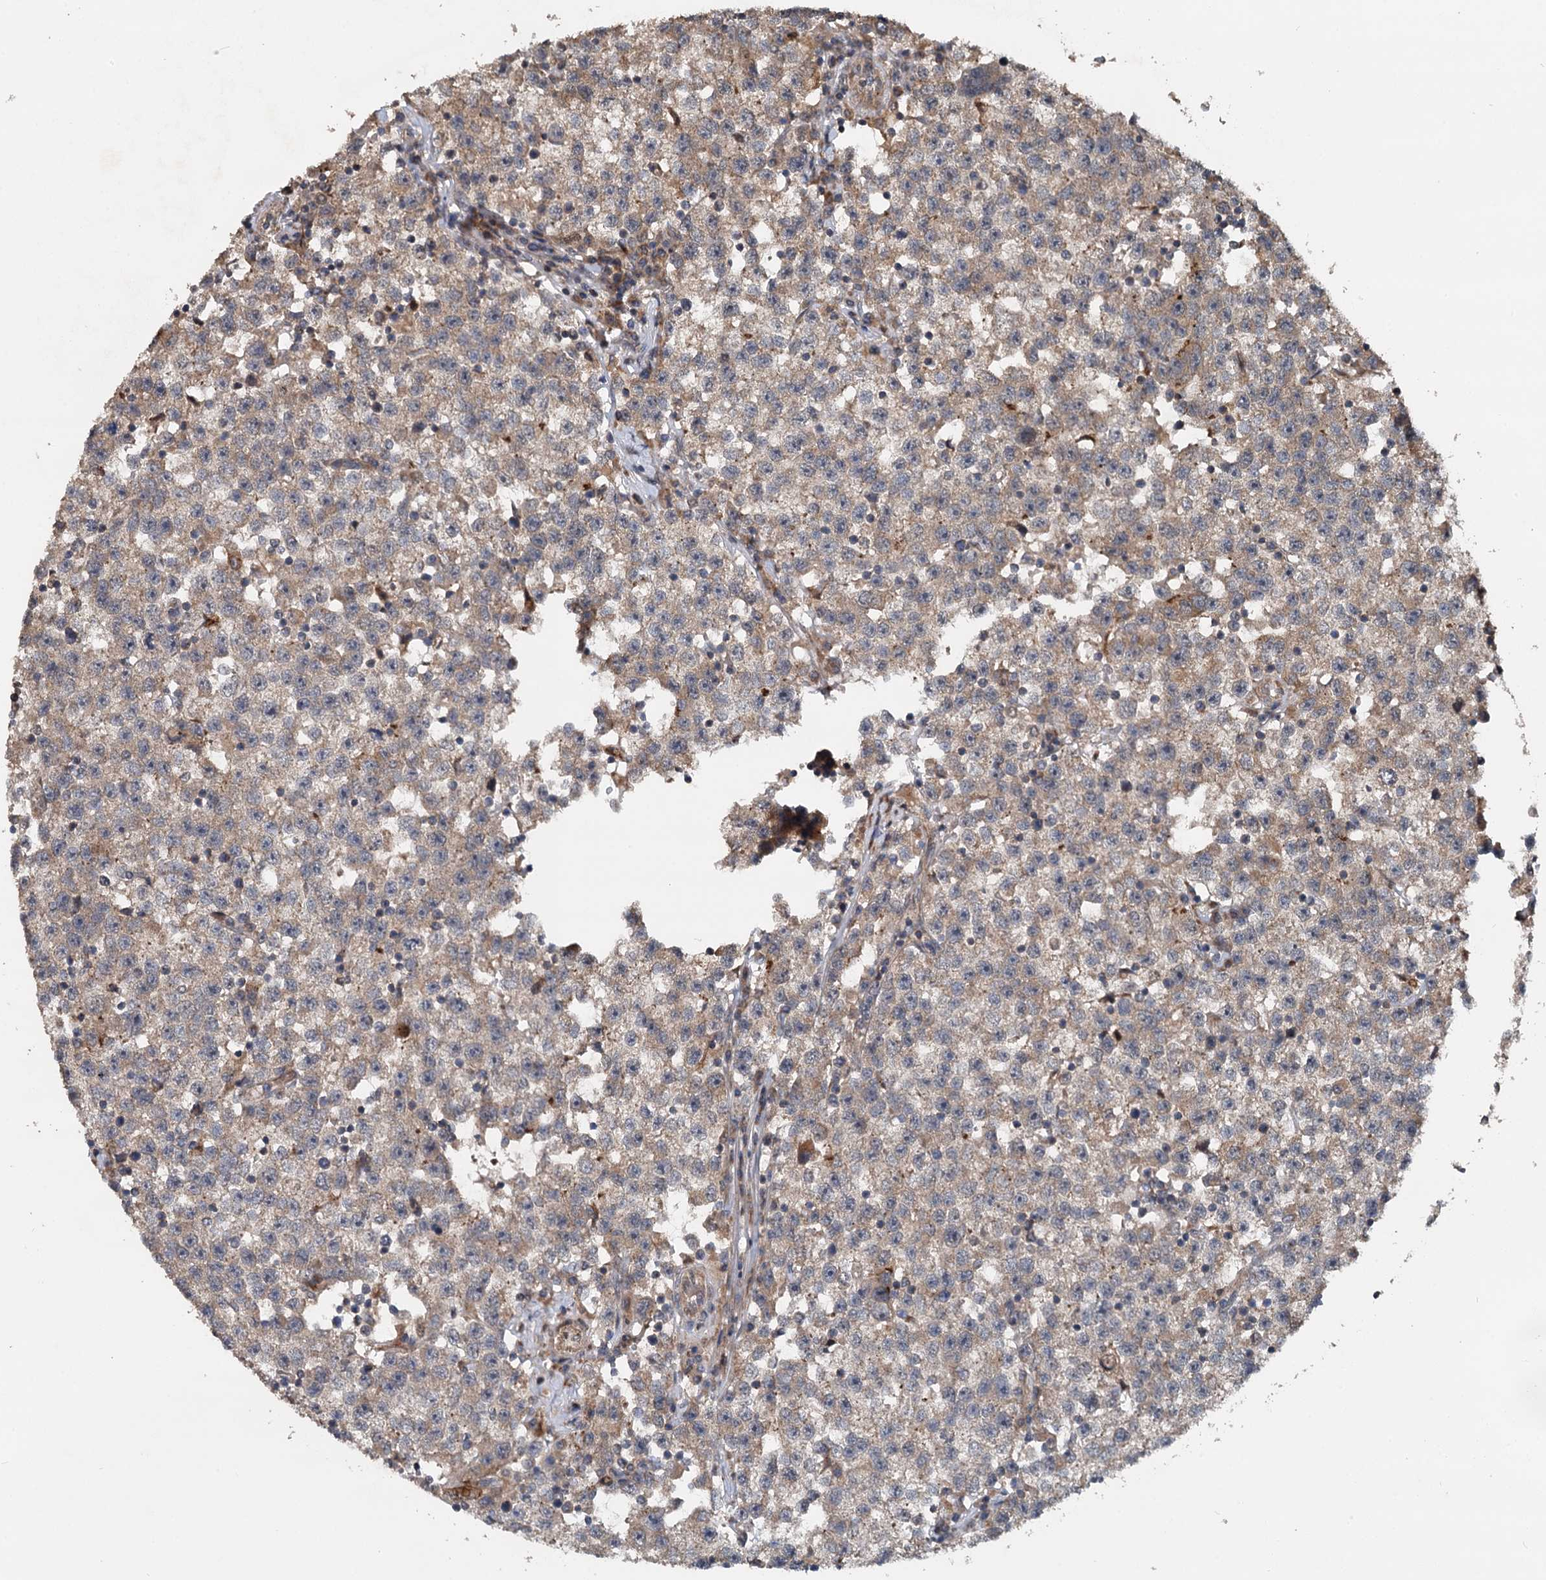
{"staining": {"intensity": "weak", "quantity": ">75%", "location": "cytoplasmic/membranous"}, "tissue": "testis cancer", "cell_type": "Tumor cells", "image_type": "cancer", "snomed": [{"axis": "morphology", "description": "Seminoma, NOS"}, {"axis": "topography", "description": "Testis"}], "caption": "Immunohistochemistry (IHC) photomicrograph of seminoma (testis) stained for a protein (brown), which displays low levels of weak cytoplasmic/membranous staining in approximately >75% of tumor cells.", "gene": "LRRK2", "patient": {"sex": "male", "age": 22}}